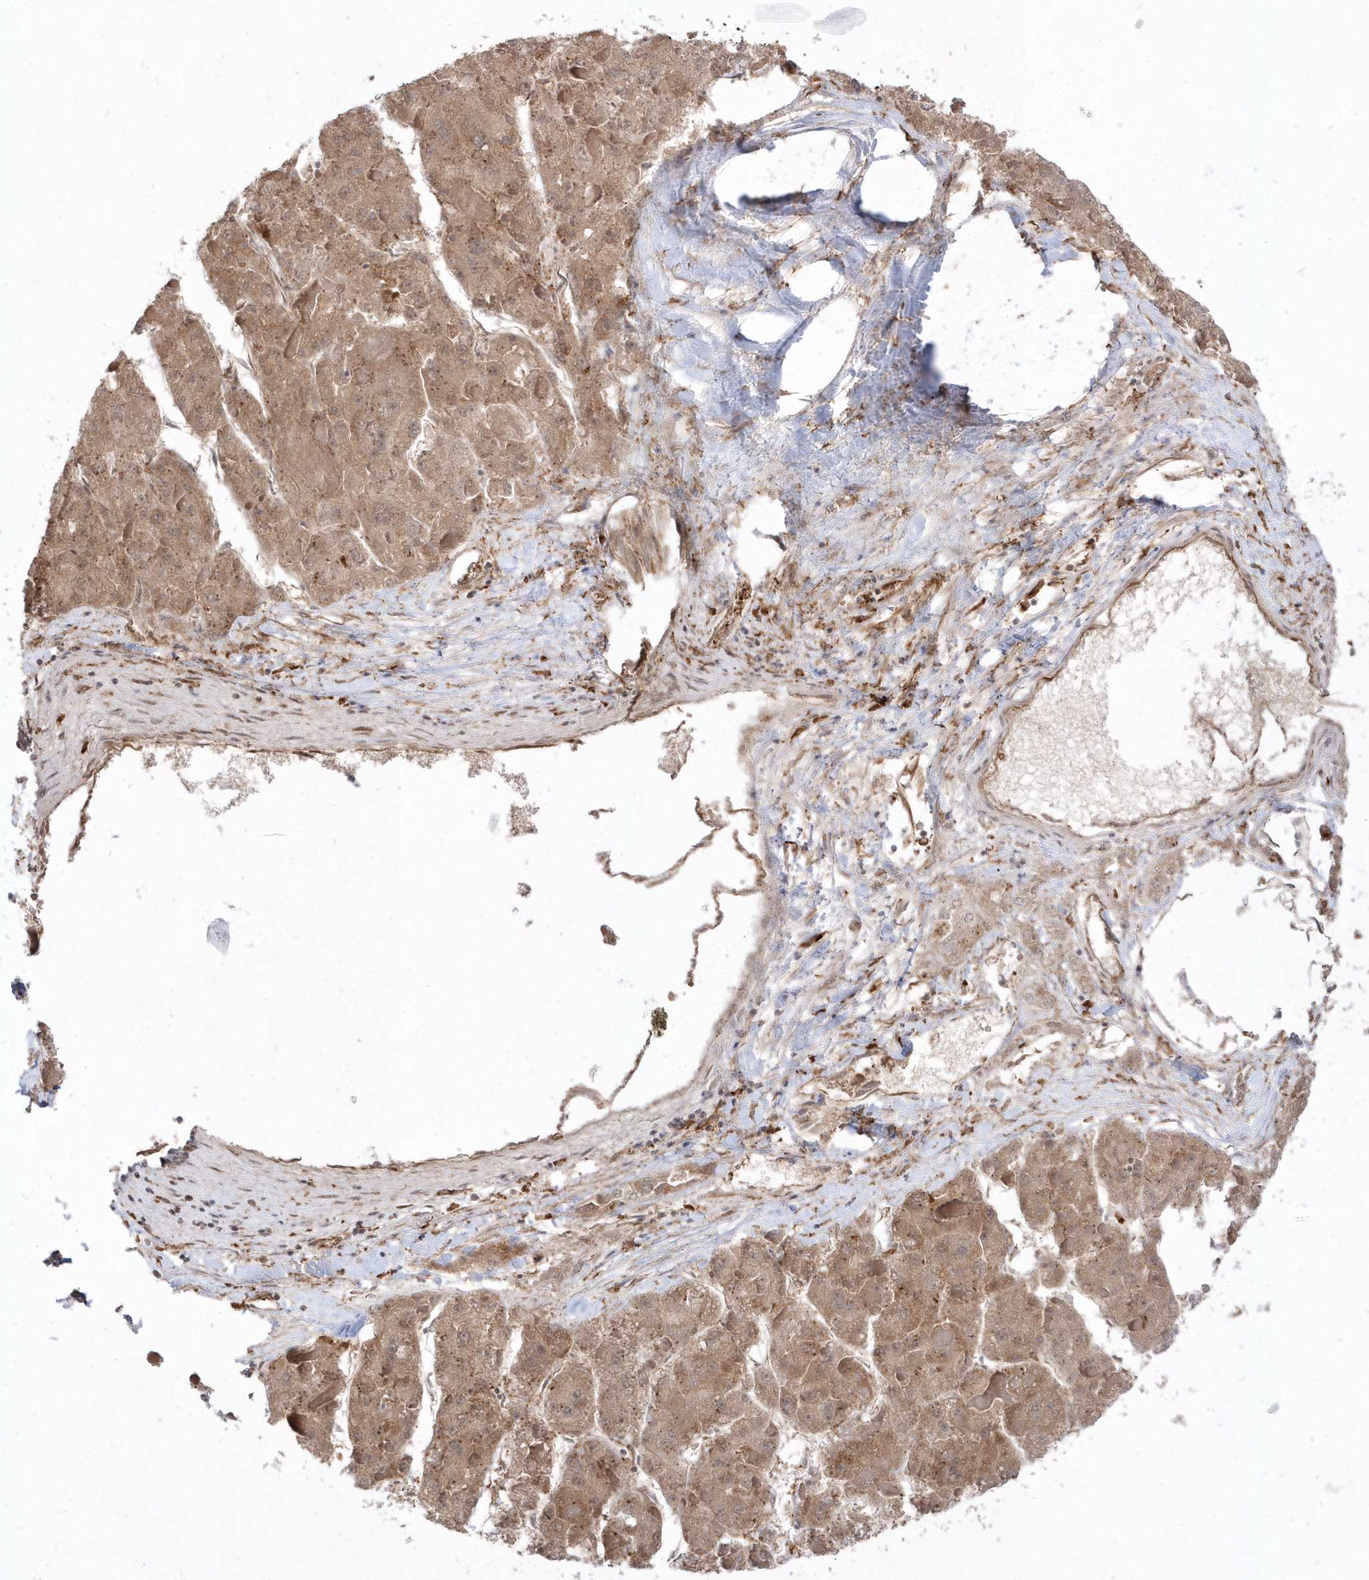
{"staining": {"intensity": "moderate", "quantity": ">75%", "location": "cytoplasmic/membranous"}, "tissue": "liver cancer", "cell_type": "Tumor cells", "image_type": "cancer", "snomed": [{"axis": "morphology", "description": "Carcinoma, Hepatocellular, NOS"}, {"axis": "topography", "description": "Liver"}], "caption": "About >75% of tumor cells in liver hepatocellular carcinoma demonstrate moderate cytoplasmic/membranous protein positivity as visualized by brown immunohistochemical staining.", "gene": "EPC2", "patient": {"sex": "female", "age": 73}}